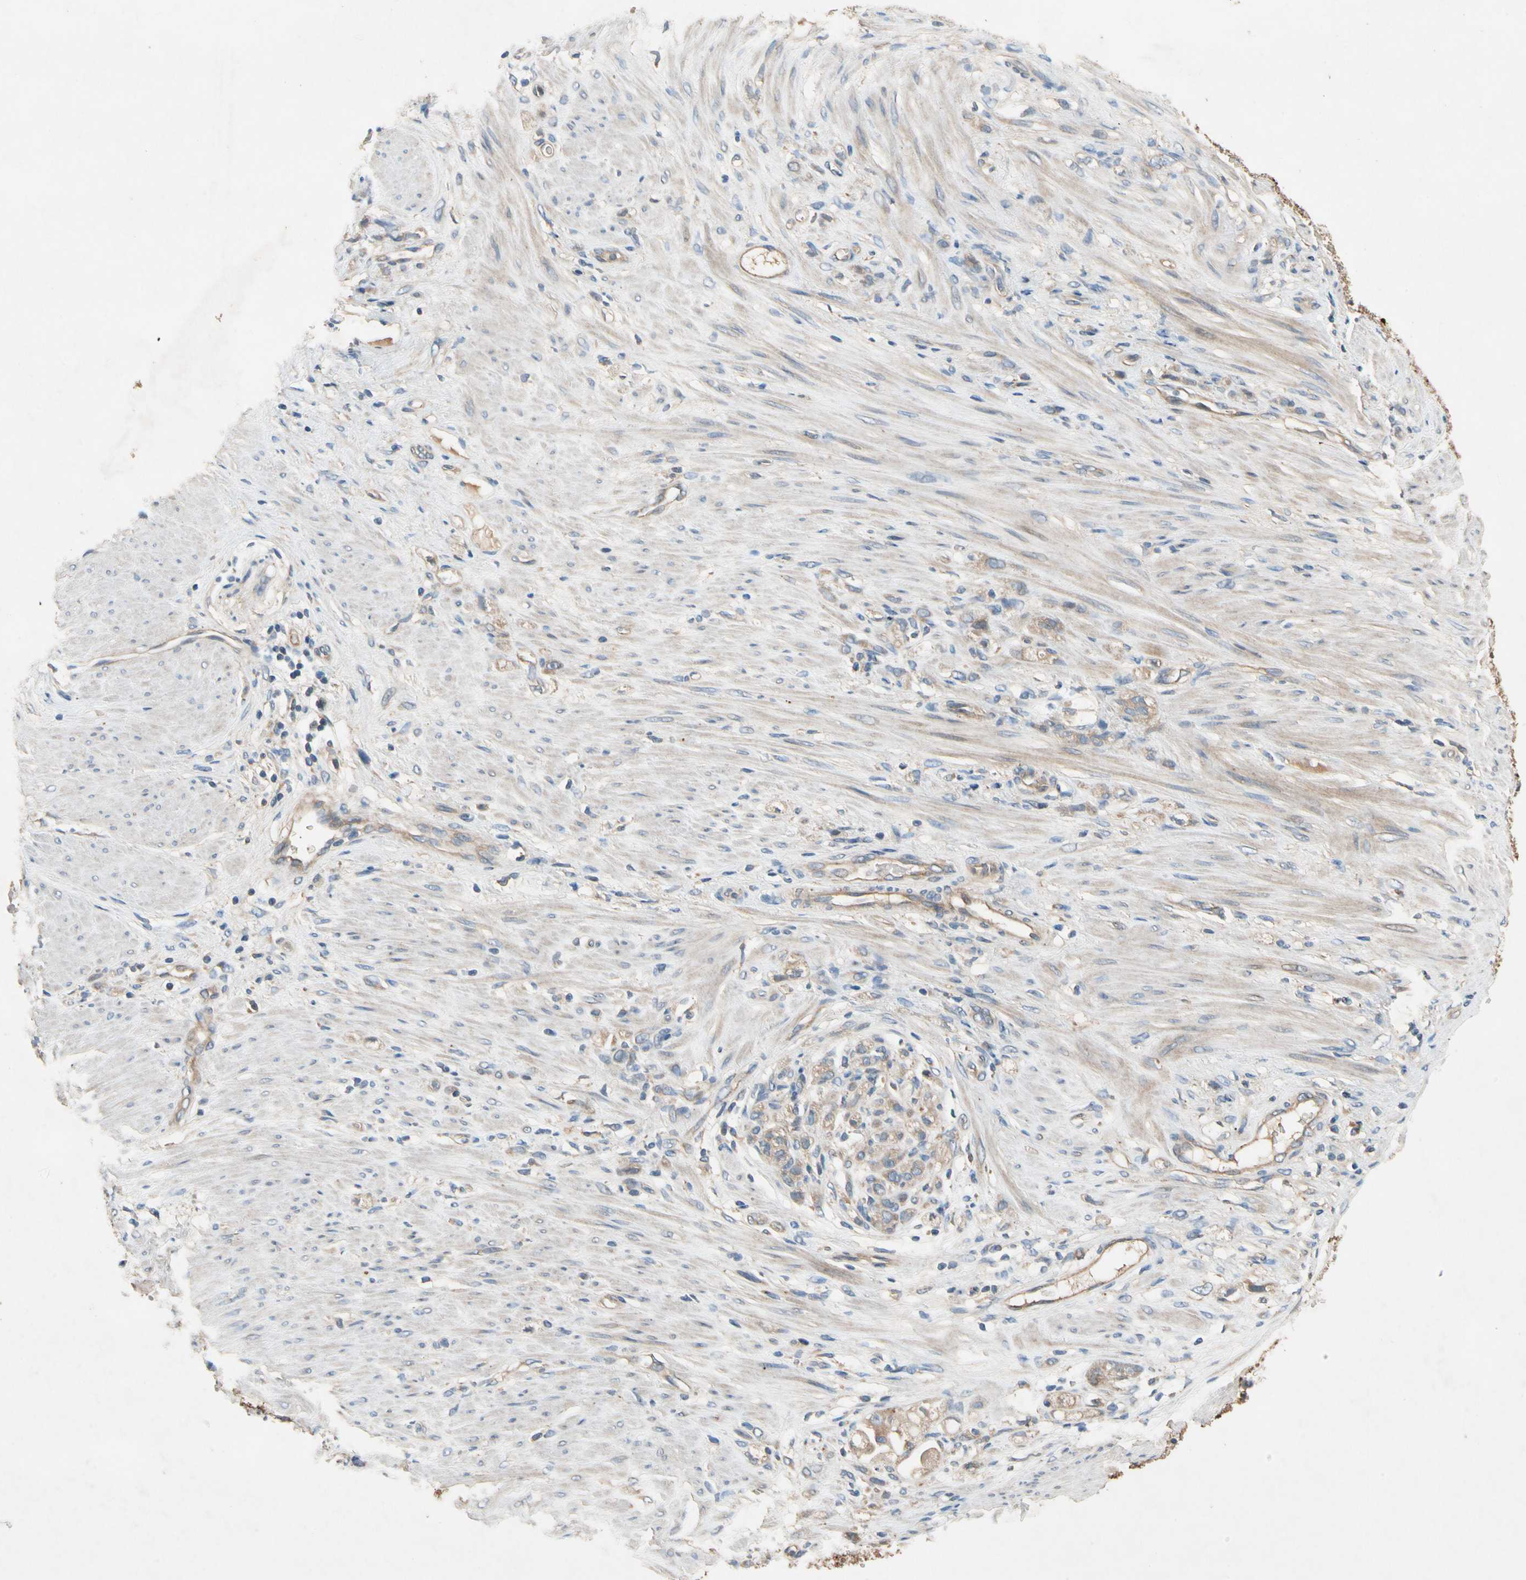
{"staining": {"intensity": "weak", "quantity": ">75%", "location": "cytoplasmic/membranous"}, "tissue": "stomach cancer", "cell_type": "Tumor cells", "image_type": "cancer", "snomed": [{"axis": "morphology", "description": "Adenocarcinoma, NOS"}, {"axis": "topography", "description": "Stomach"}], "caption": "Protein staining demonstrates weak cytoplasmic/membranous positivity in approximately >75% of tumor cells in stomach cancer.", "gene": "USP46", "patient": {"sex": "male", "age": 82}}